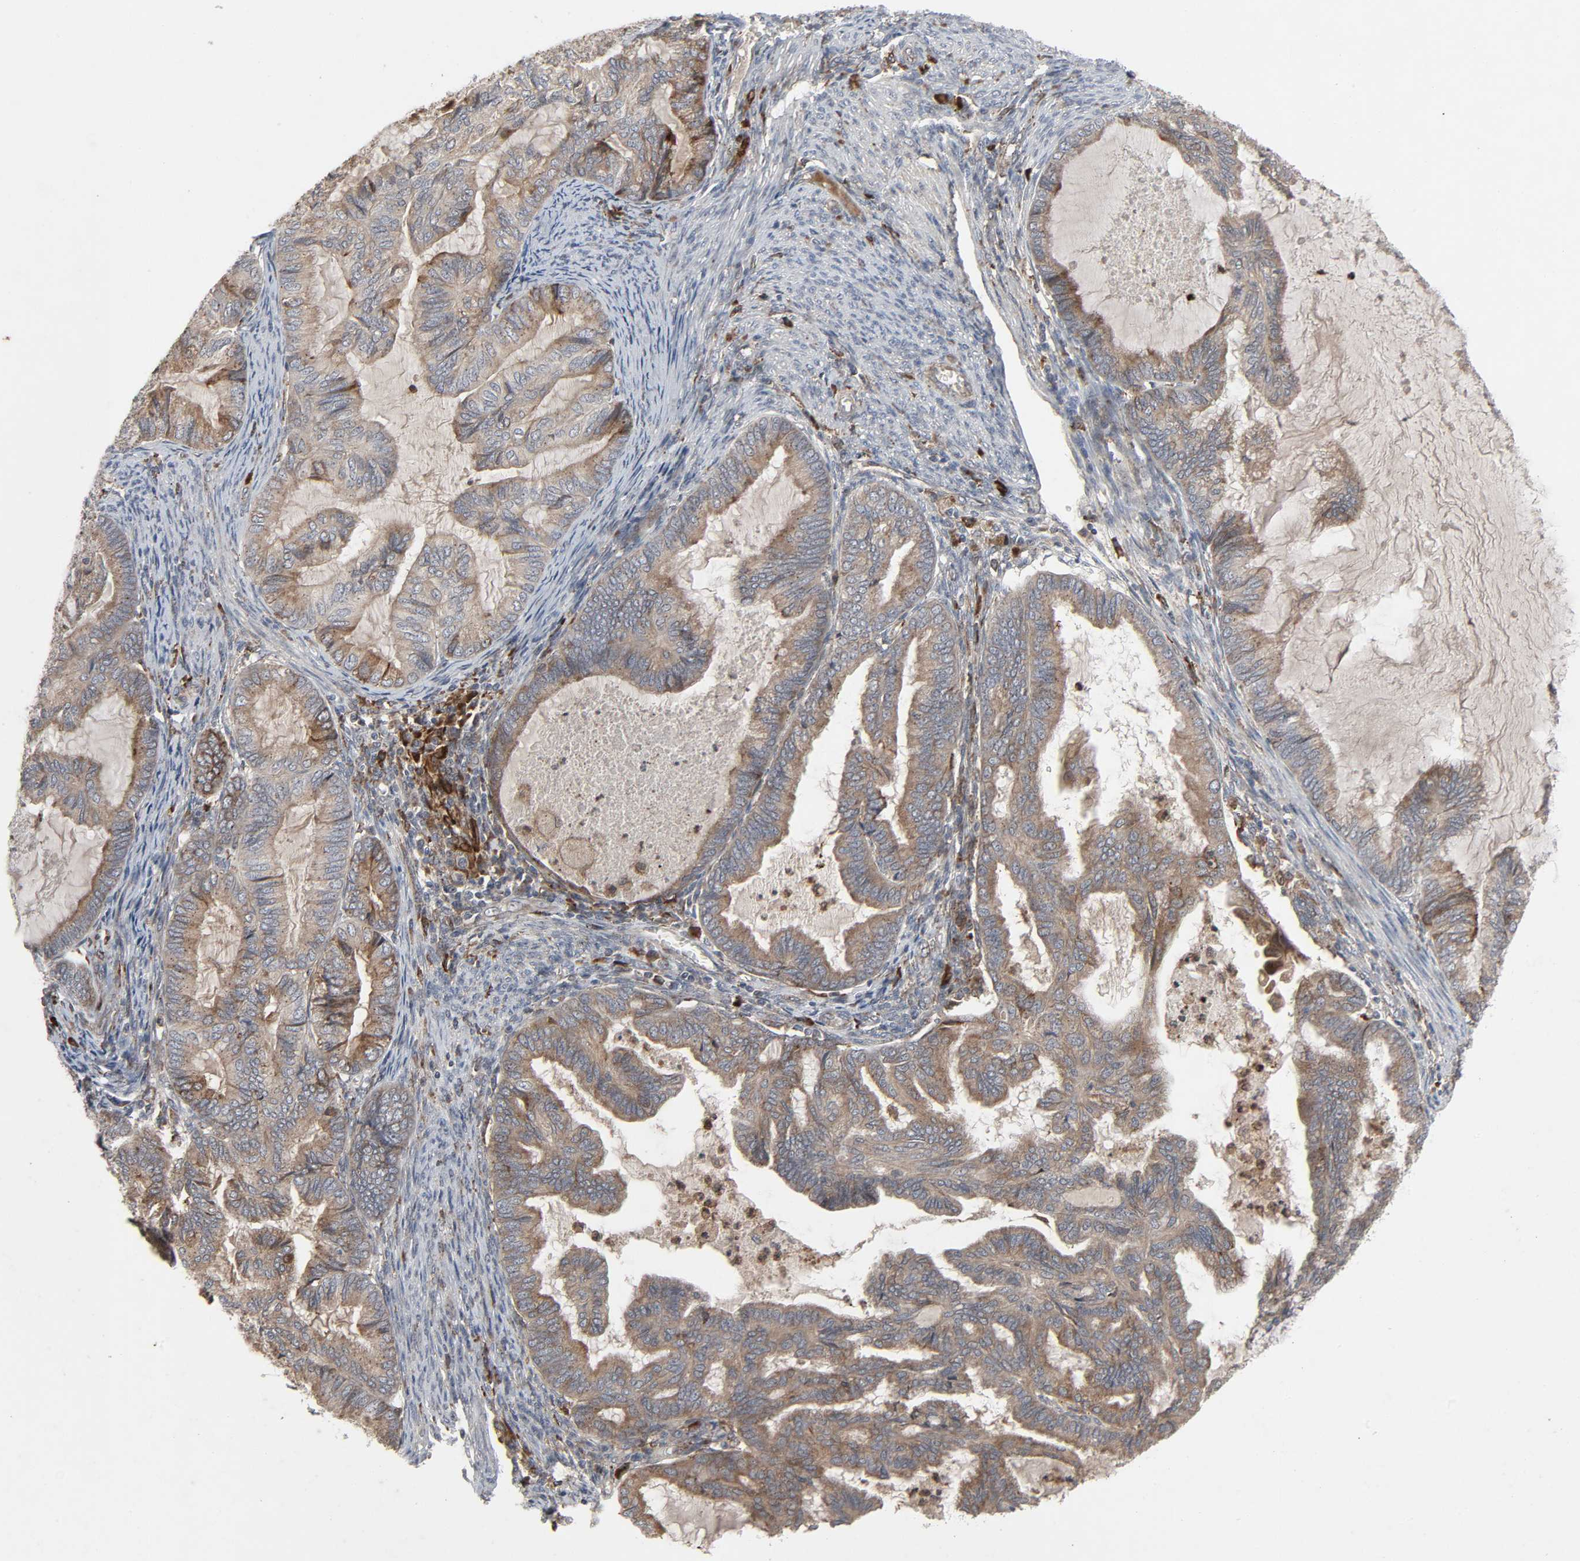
{"staining": {"intensity": "weak", "quantity": ">75%", "location": "cytoplasmic/membranous"}, "tissue": "cervical cancer", "cell_type": "Tumor cells", "image_type": "cancer", "snomed": [{"axis": "morphology", "description": "Normal tissue, NOS"}, {"axis": "morphology", "description": "Adenocarcinoma, NOS"}, {"axis": "topography", "description": "Cervix"}, {"axis": "topography", "description": "Endometrium"}], "caption": "DAB (3,3'-diaminobenzidine) immunohistochemical staining of cervical adenocarcinoma shows weak cytoplasmic/membranous protein positivity in approximately >75% of tumor cells. The staining is performed using DAB (3,3'-diaminobenzidine) brown chromogen to label protein expression. The nuclei are counter-stained blue using hematoxylin.", "gene": "ADCY4", "patient": {"sex": "female", "age": 86}}